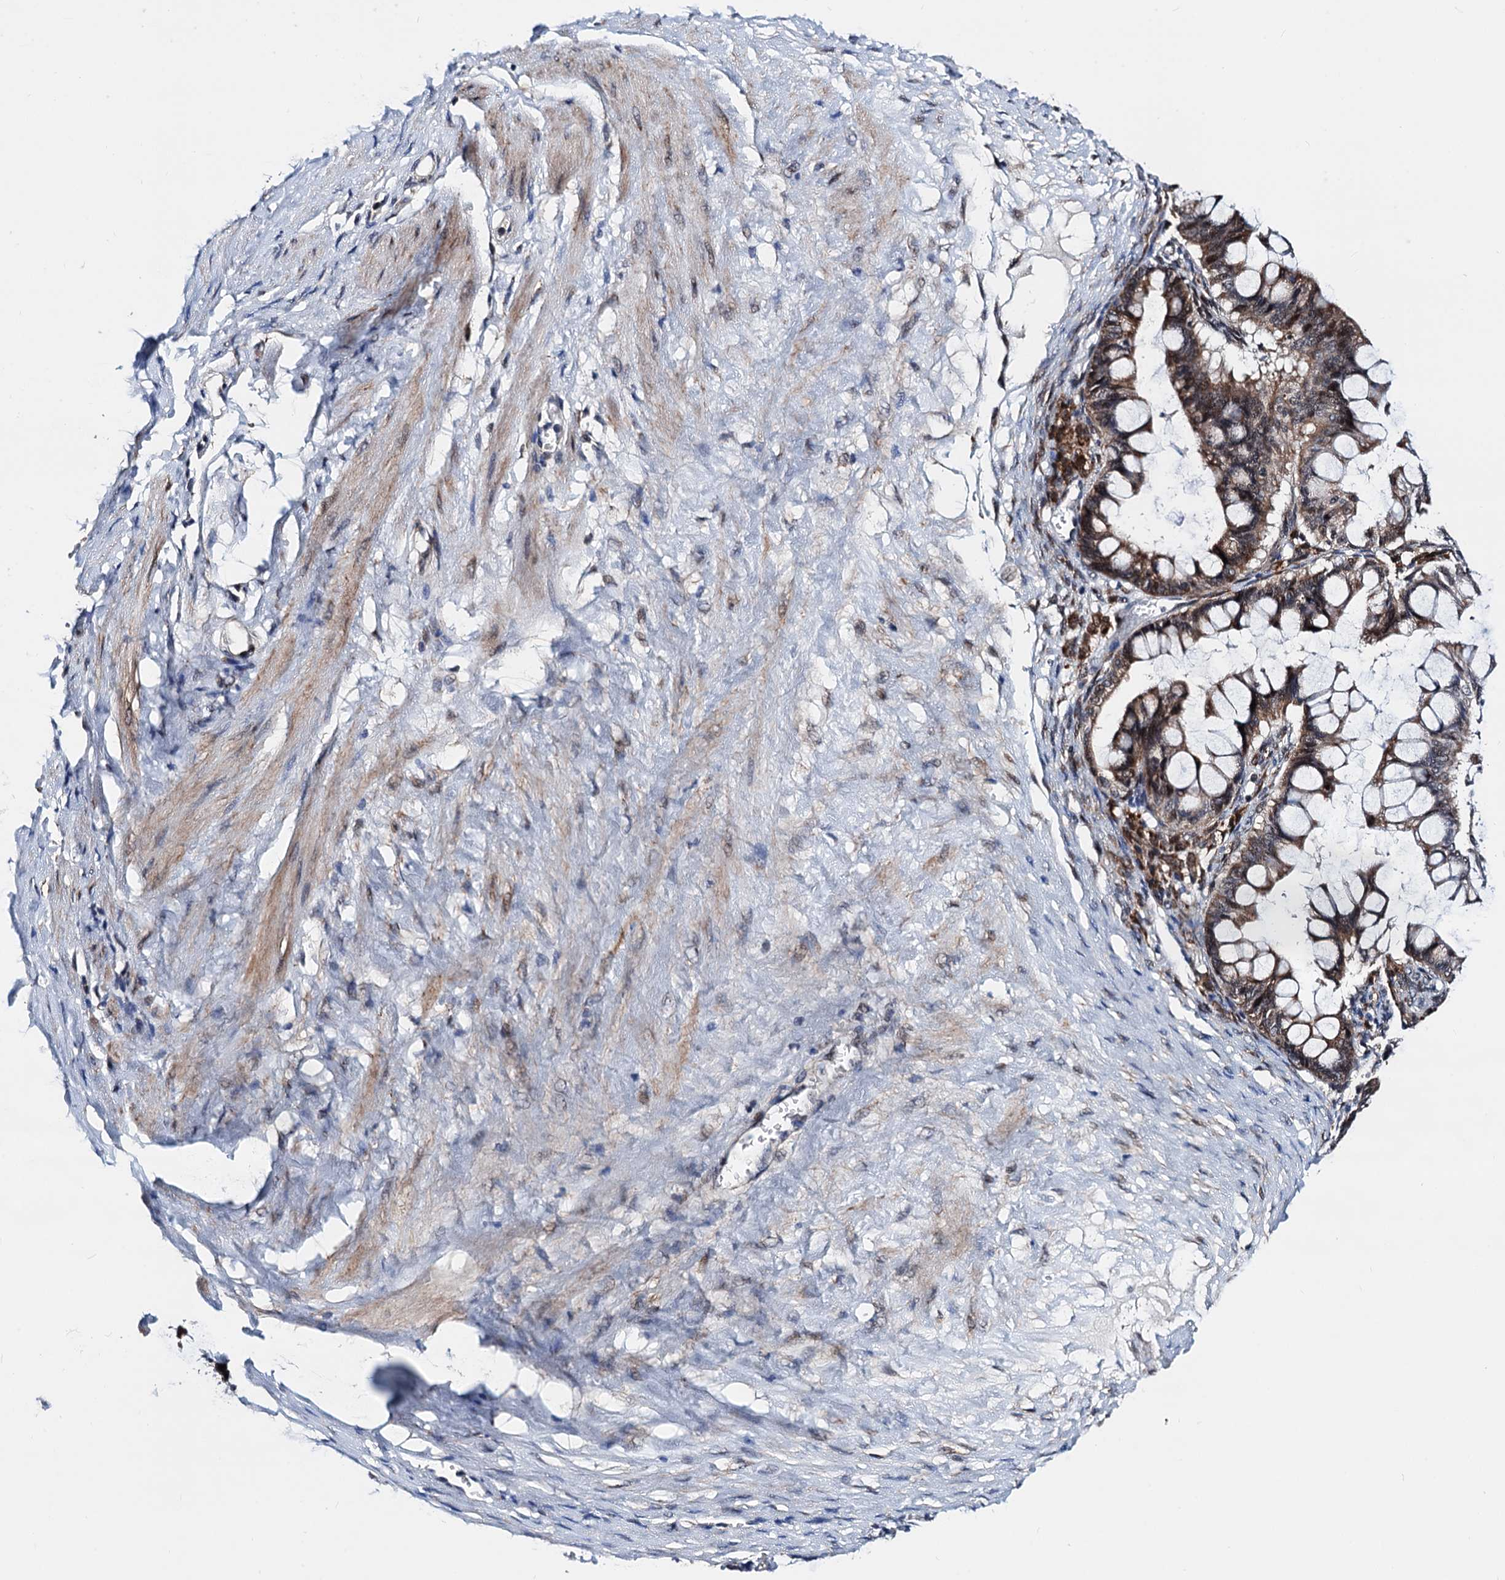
{"staining": {"intensity": "moderate", "quantity": ">75%", "location": "cytoplasmic/membranous,nuclear"}, "tissue": "ovarian cancer", "cell_type": "Tumor cells", "image_type": "cancer", "snomed": [{"axis": "morphology", "description": "Cystadenocarcinoma, mucinous, NOS"}, {"axis": "topography", "description": "Ovary"}], "caption": "The immunohistochemical stain highlights moderate cytoplasmic/membranous and nuclear staining in tumor cells of mucinous cystadenocarcinoma (ovarian) tissue. (brown staining indicates protein expression, while blue staining denotes nuclei).", "gene": "COA4", "patient": {"sex": "female", "age": 73}}